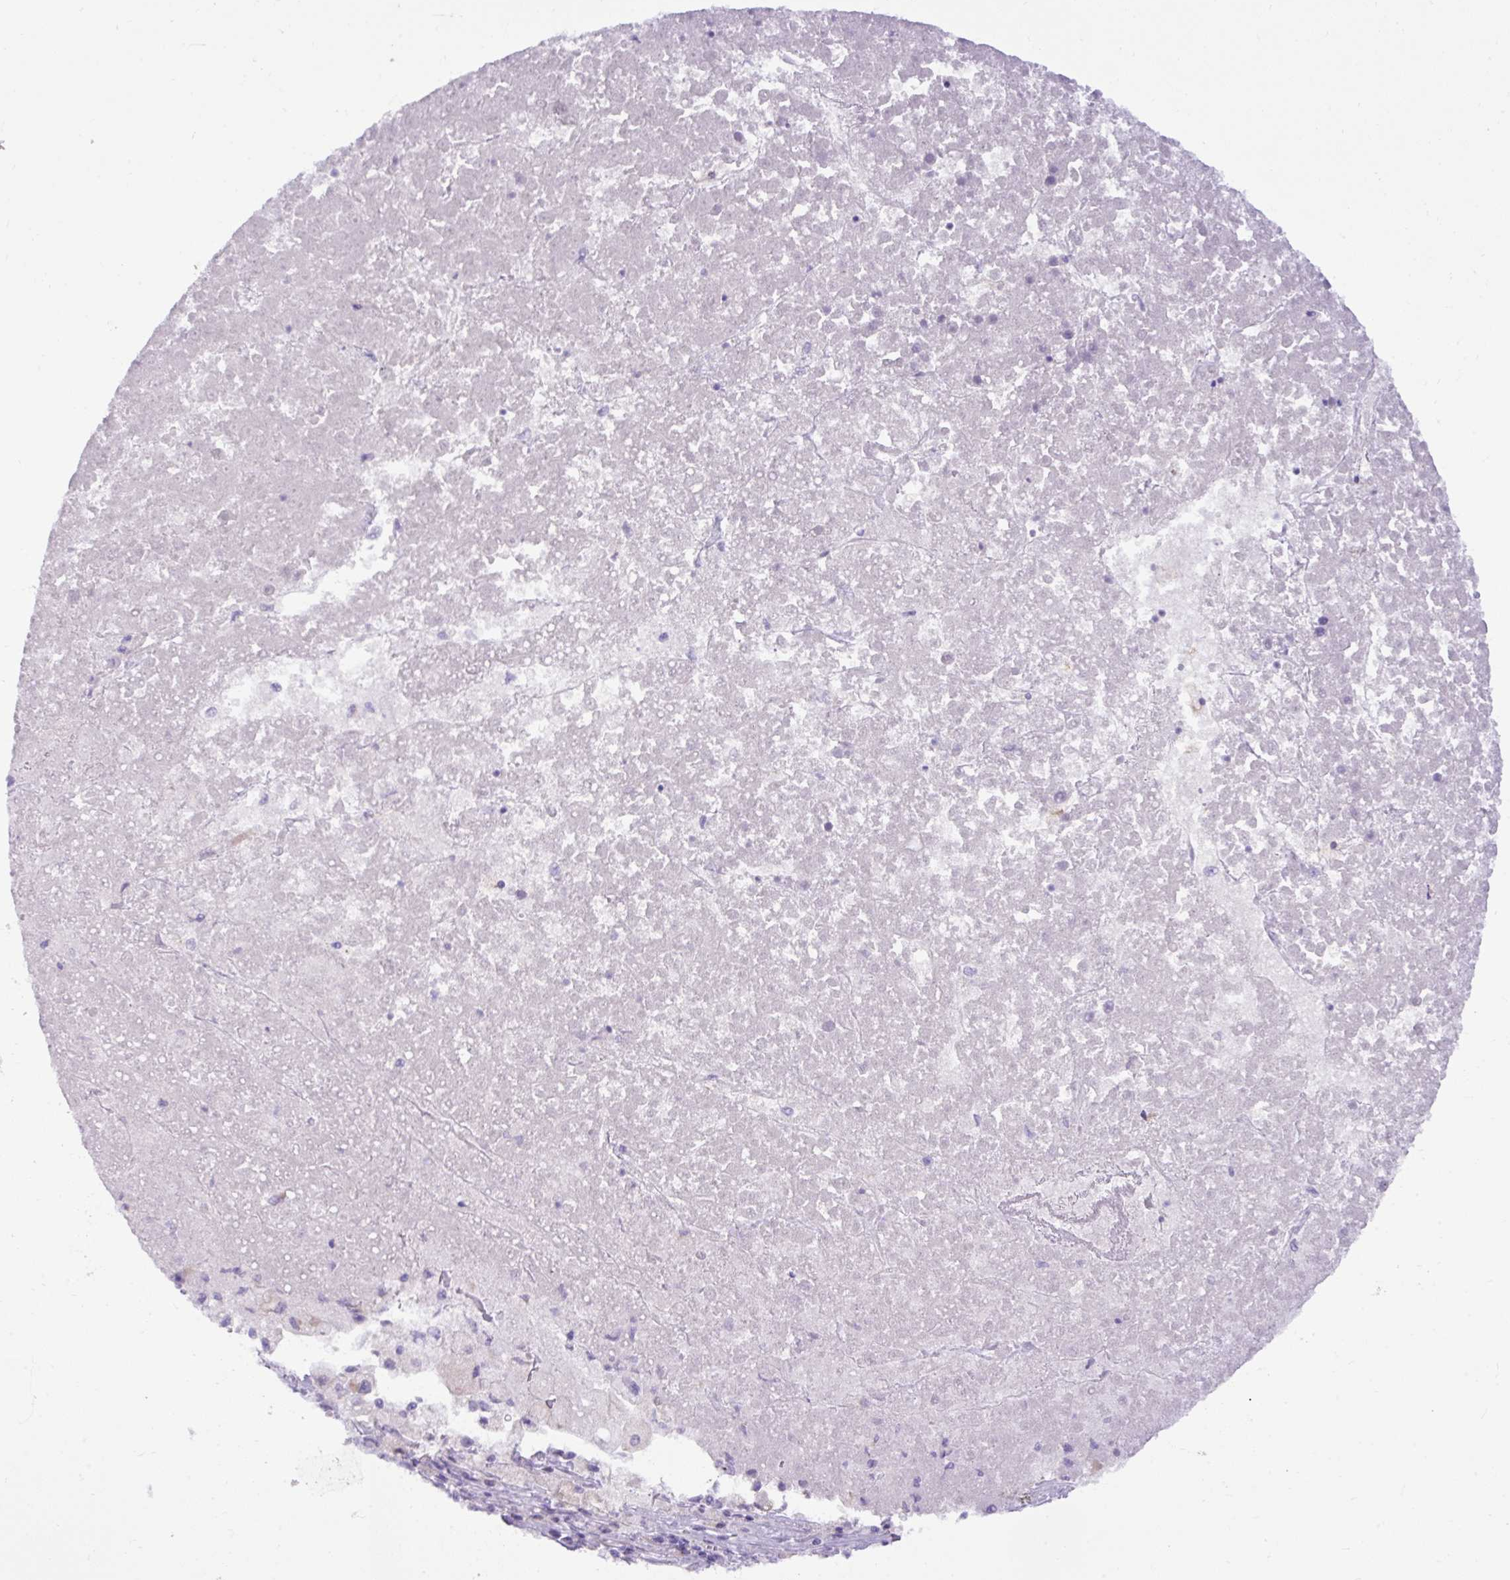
{"staining": {"intensity": "negative", "quantity": "none", "location": "none"}, "tissue": "liver cancer", "cell_type": "Tumor cells", "image_type": "cancer", "snomed": [{"axis": "morphology", "description": "Carcinoma, Hepatocellular, NOS"}, {"axis": "topography", "description": "Liver"}], "caption": "Immunohistochemistry (IHC) image of neoplastic tissue: liver hepatocellular carcinoma stained with DAB (3,3'-diaminobenzidine) displays no significant protein expression in tumor cells. (Stains: DAB immunohistochemistry (IHC) with hematoxylin counter stain, Microscopy: brightfield microscopy at high magnification).", "gene": "SPTBN5", "patient": {"sex": "female", "age": 53}}